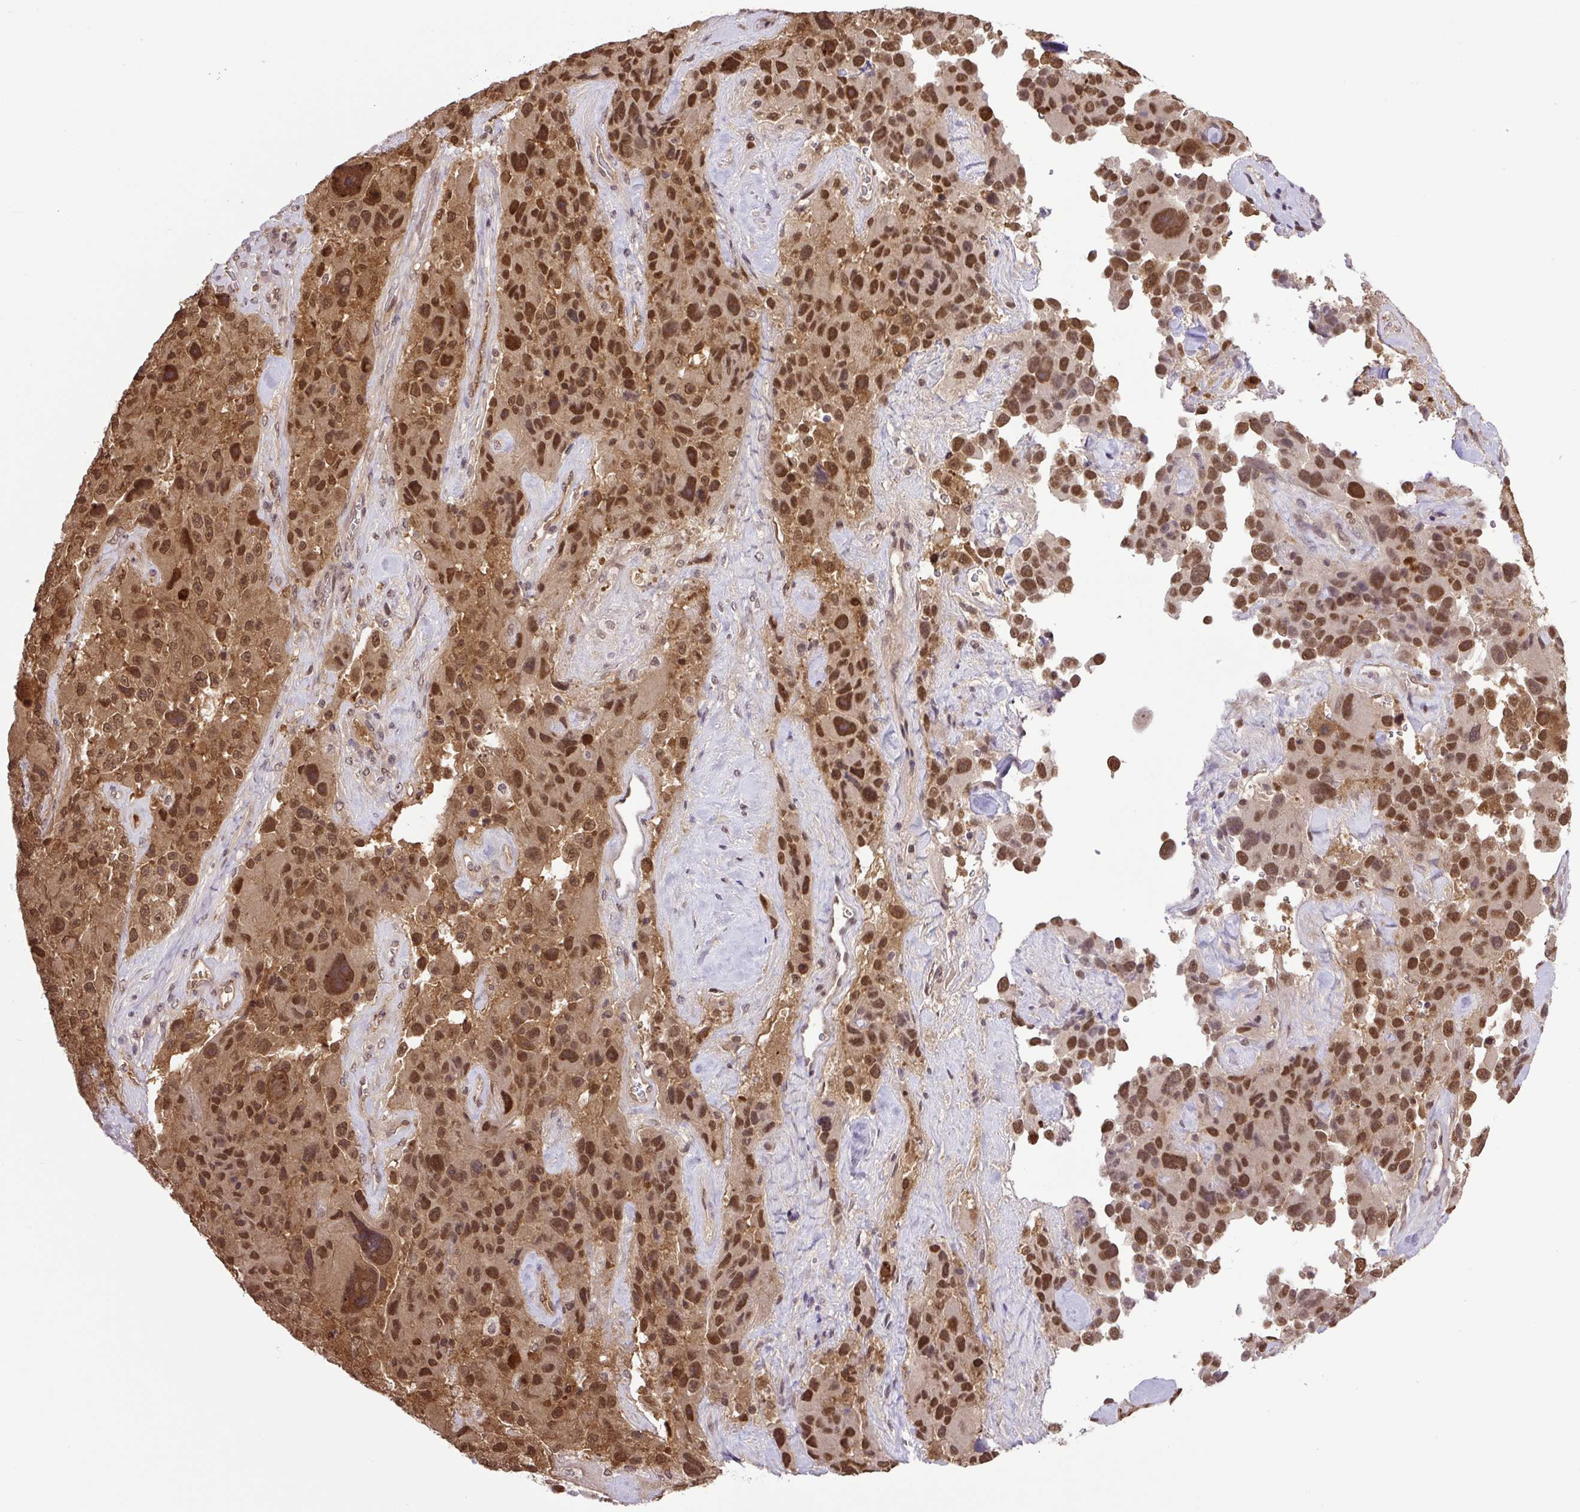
{"staining": {"intensity": "strong", "quantity": ">75%", "location": "nuclear"}, "tissue": "melanoma", "cell_type": "Tumor cells", "image_type": "cancer", "snomed": [{"axis": "morphology", "description": "Malignant melanoma, Metastatic site"}, {"axis": "topography", "description": "Lymph node"}], "caption": "The immunohistochemical stain shows strong nuclear positivity in tumor cells of malignant melanoma (metastatic site) tissue.", "gene": "SGTA", "patient": {"sex": "male", "age": 62}}